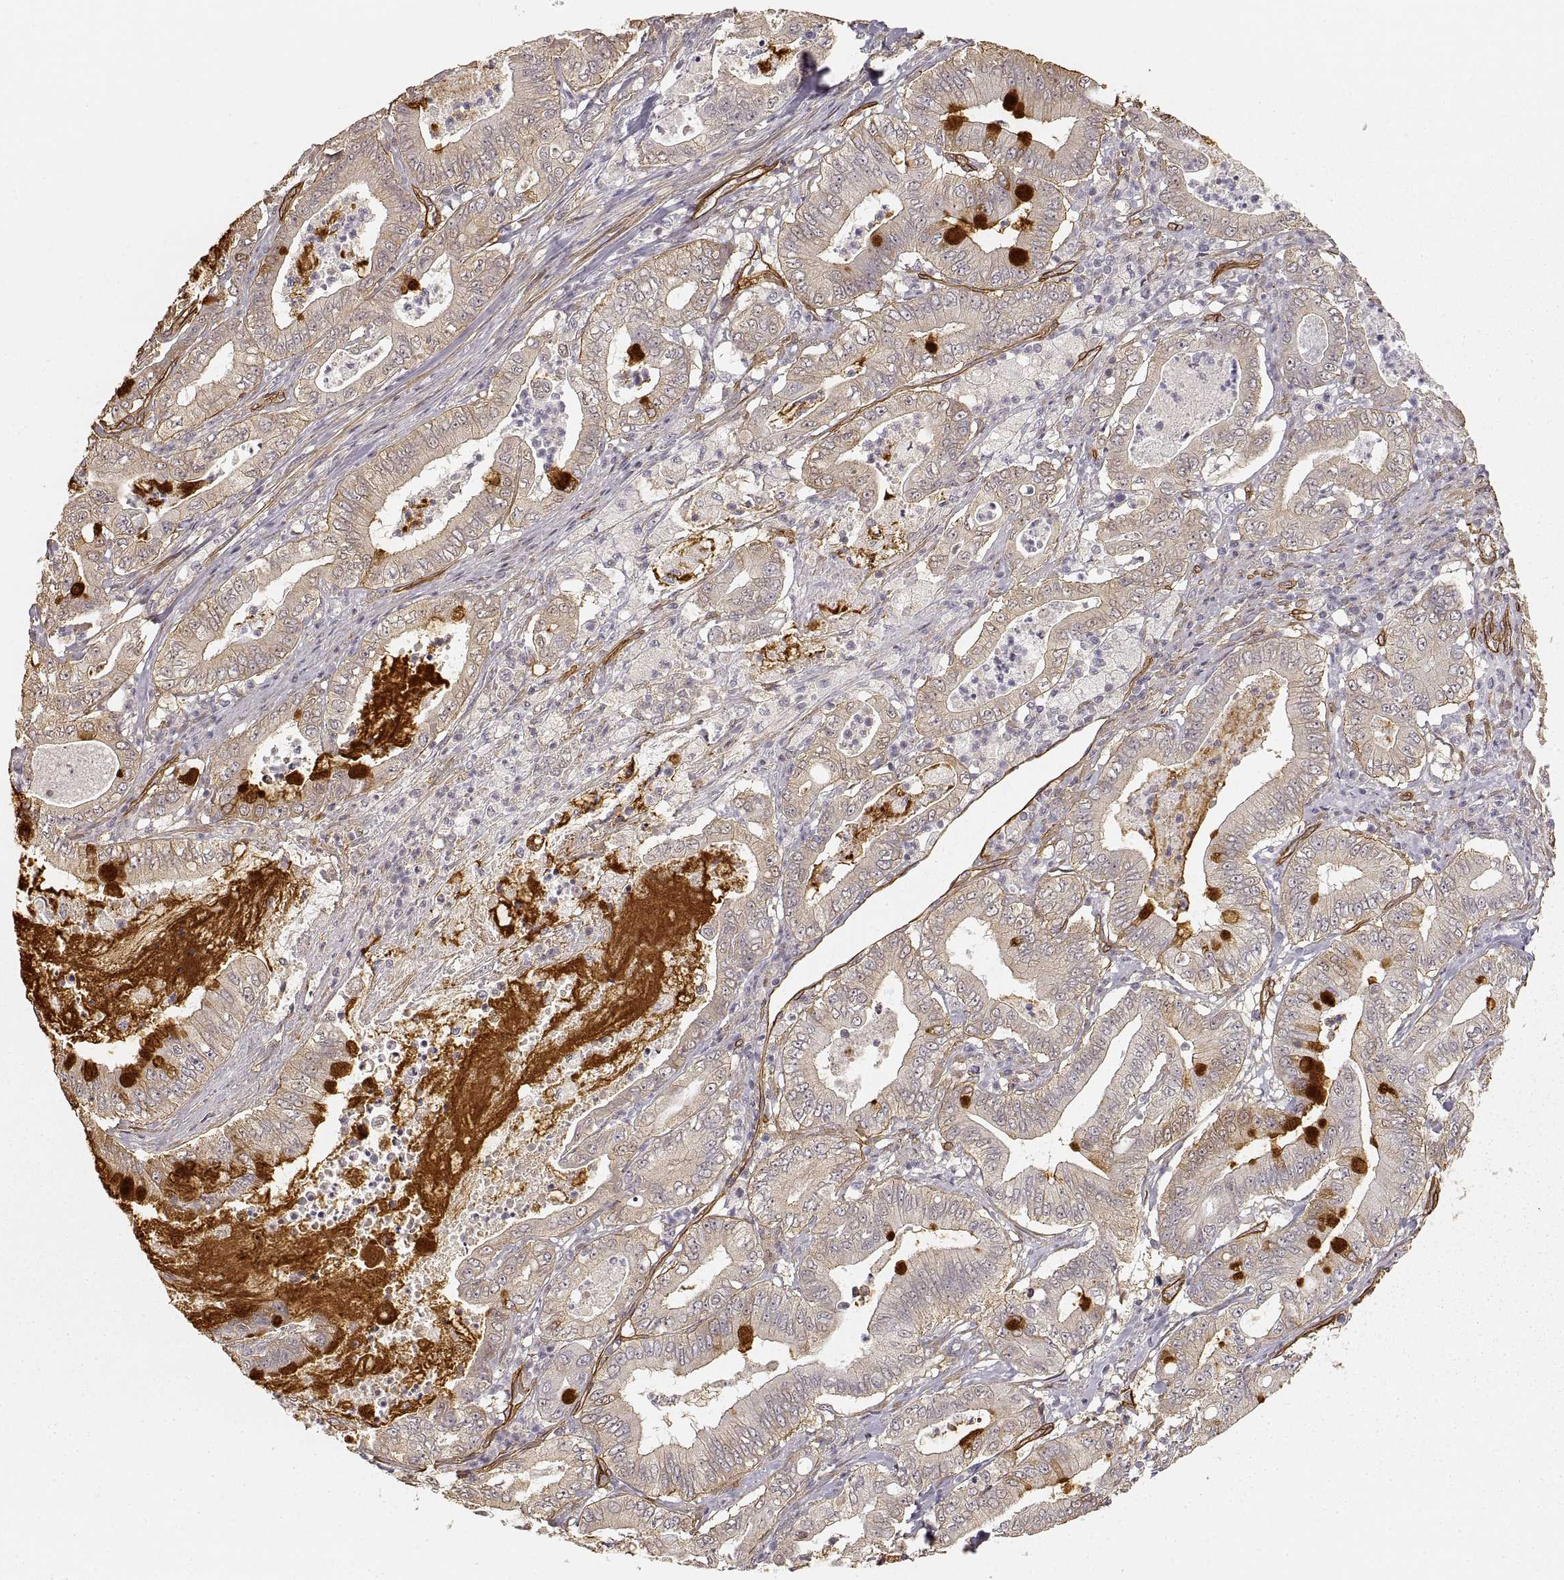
{"staining": {"intensity": "weak", "quantity": "<25%", "location": "cytoplasmic/membranous"}, "tissue": "pancreatic cancer", "cell_type": "Tumor cells", "image_type": "cancer", "snomed": [{"axis": "morphology", "description": "Adenocarcinoma, NOS"}, {"axis": "topography", "description": "Pancreas"}], "caption": "High power microscopy image of an IHC histopathology image of pancreatic cancer, revealing no significant positivity in tumor cells.", "gene": "LAMA4", "patient": {"sex": "male", "age": 71}}